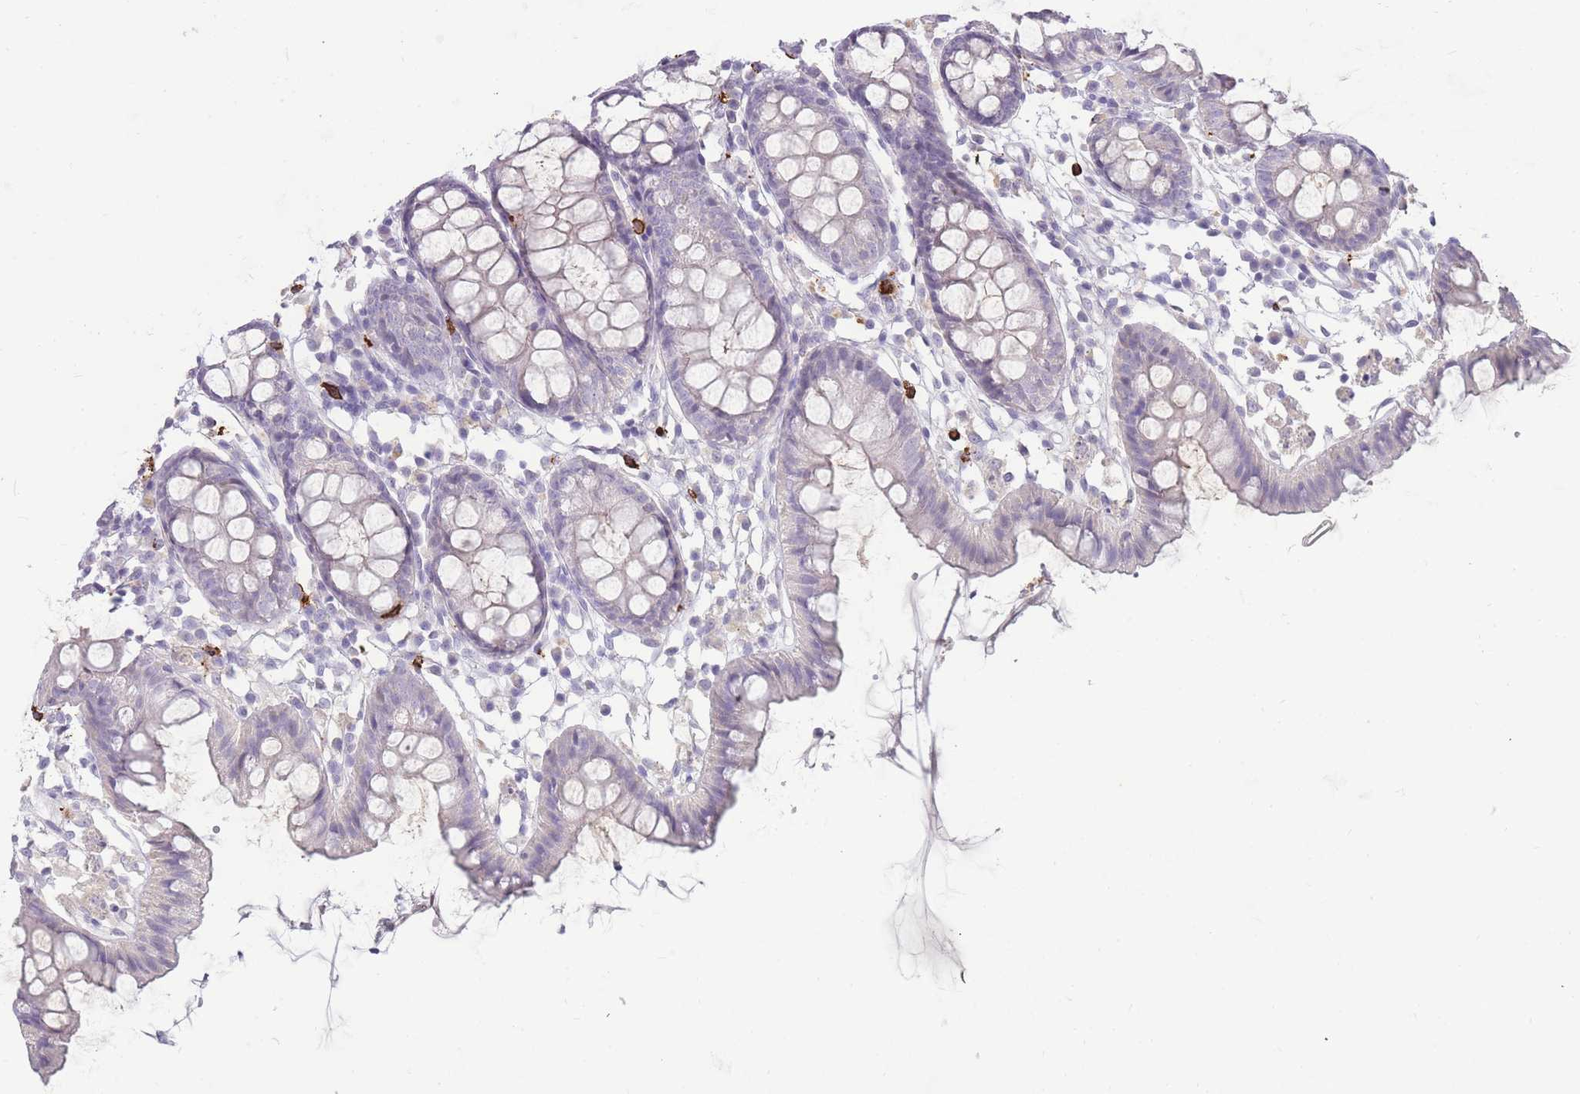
{"staining": {"intensity": "negative", "quantity": "none", "location": "none"}, "tissue": "colon", "cell_type": "Endothelial cells", "image_type": "normal", "snomed": [{"axis": "morphology", "description": "Normal tissue, NOS"}, {"axis": "topography", "description": "Colon"}], "caption": "IHC micrograph of benign colon: human colon stained with DAB reveals no significant protein positivity in endothelial cells.", "gene": "TPSD1", "patient": {"sex": "female", "age": 84}}